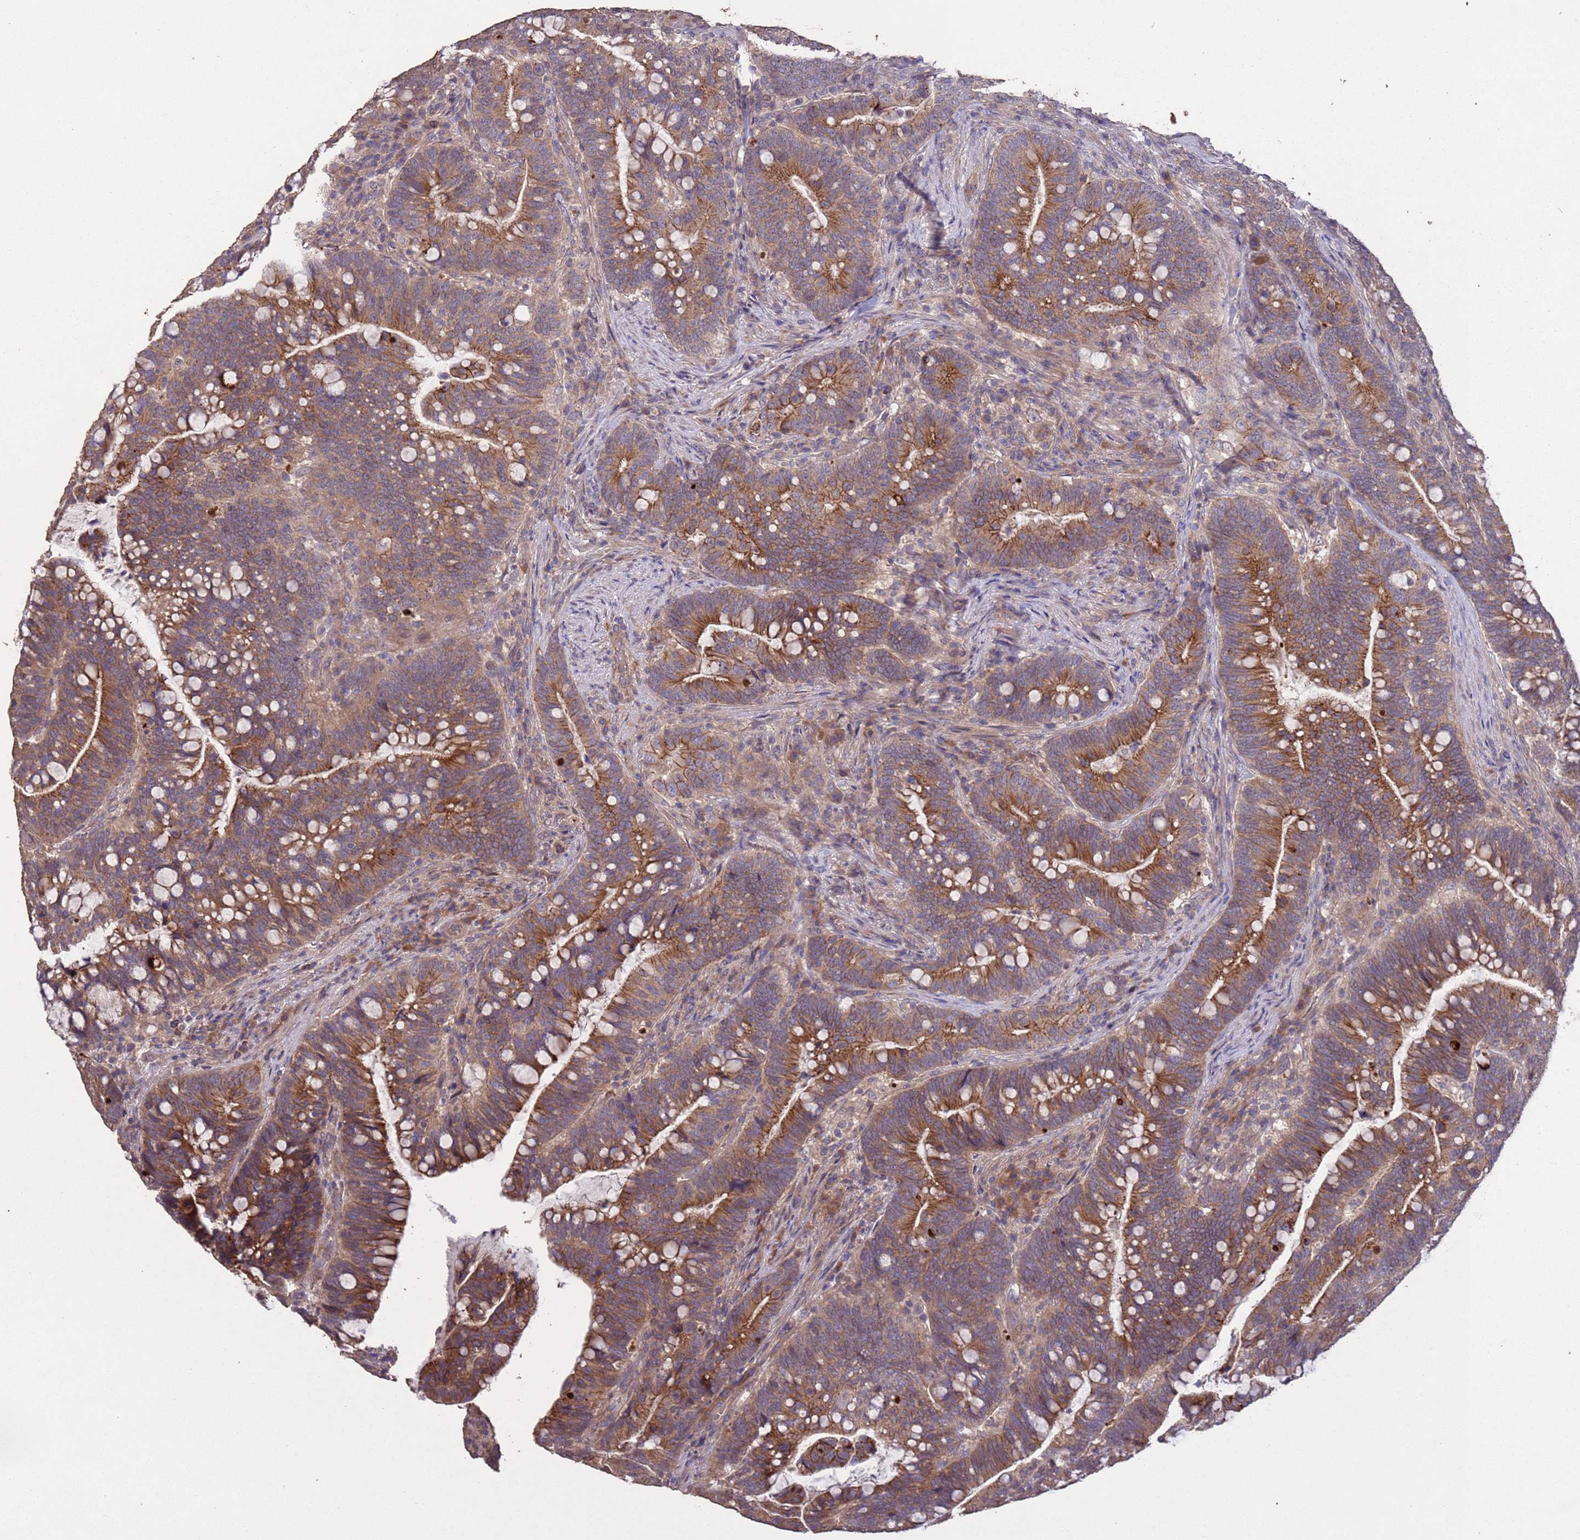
{"staining": {"intensity": "moderate", "quantity": ">75%", "location": "cytoplasmic/membranous"}, "tissue": "colorectal cancer", "cell_type": "Tumor cells", "image_type": "cancer", "snomed": [{"axis": "morphology", "description": "Normal tissue, NOS"}, {"axis": "morphology", "description": "Adenocarcinoma, NOS"}, {"axis": "topography", "description": "Colon"}], "caption": "Moderate cytoplasmic/membranous protein staining is present in approximately >75% of tumor cells in adenocarcinoma (colorectal).", "gene": "SLC9B2", "patient": {"sex": "female", "age": 66}}